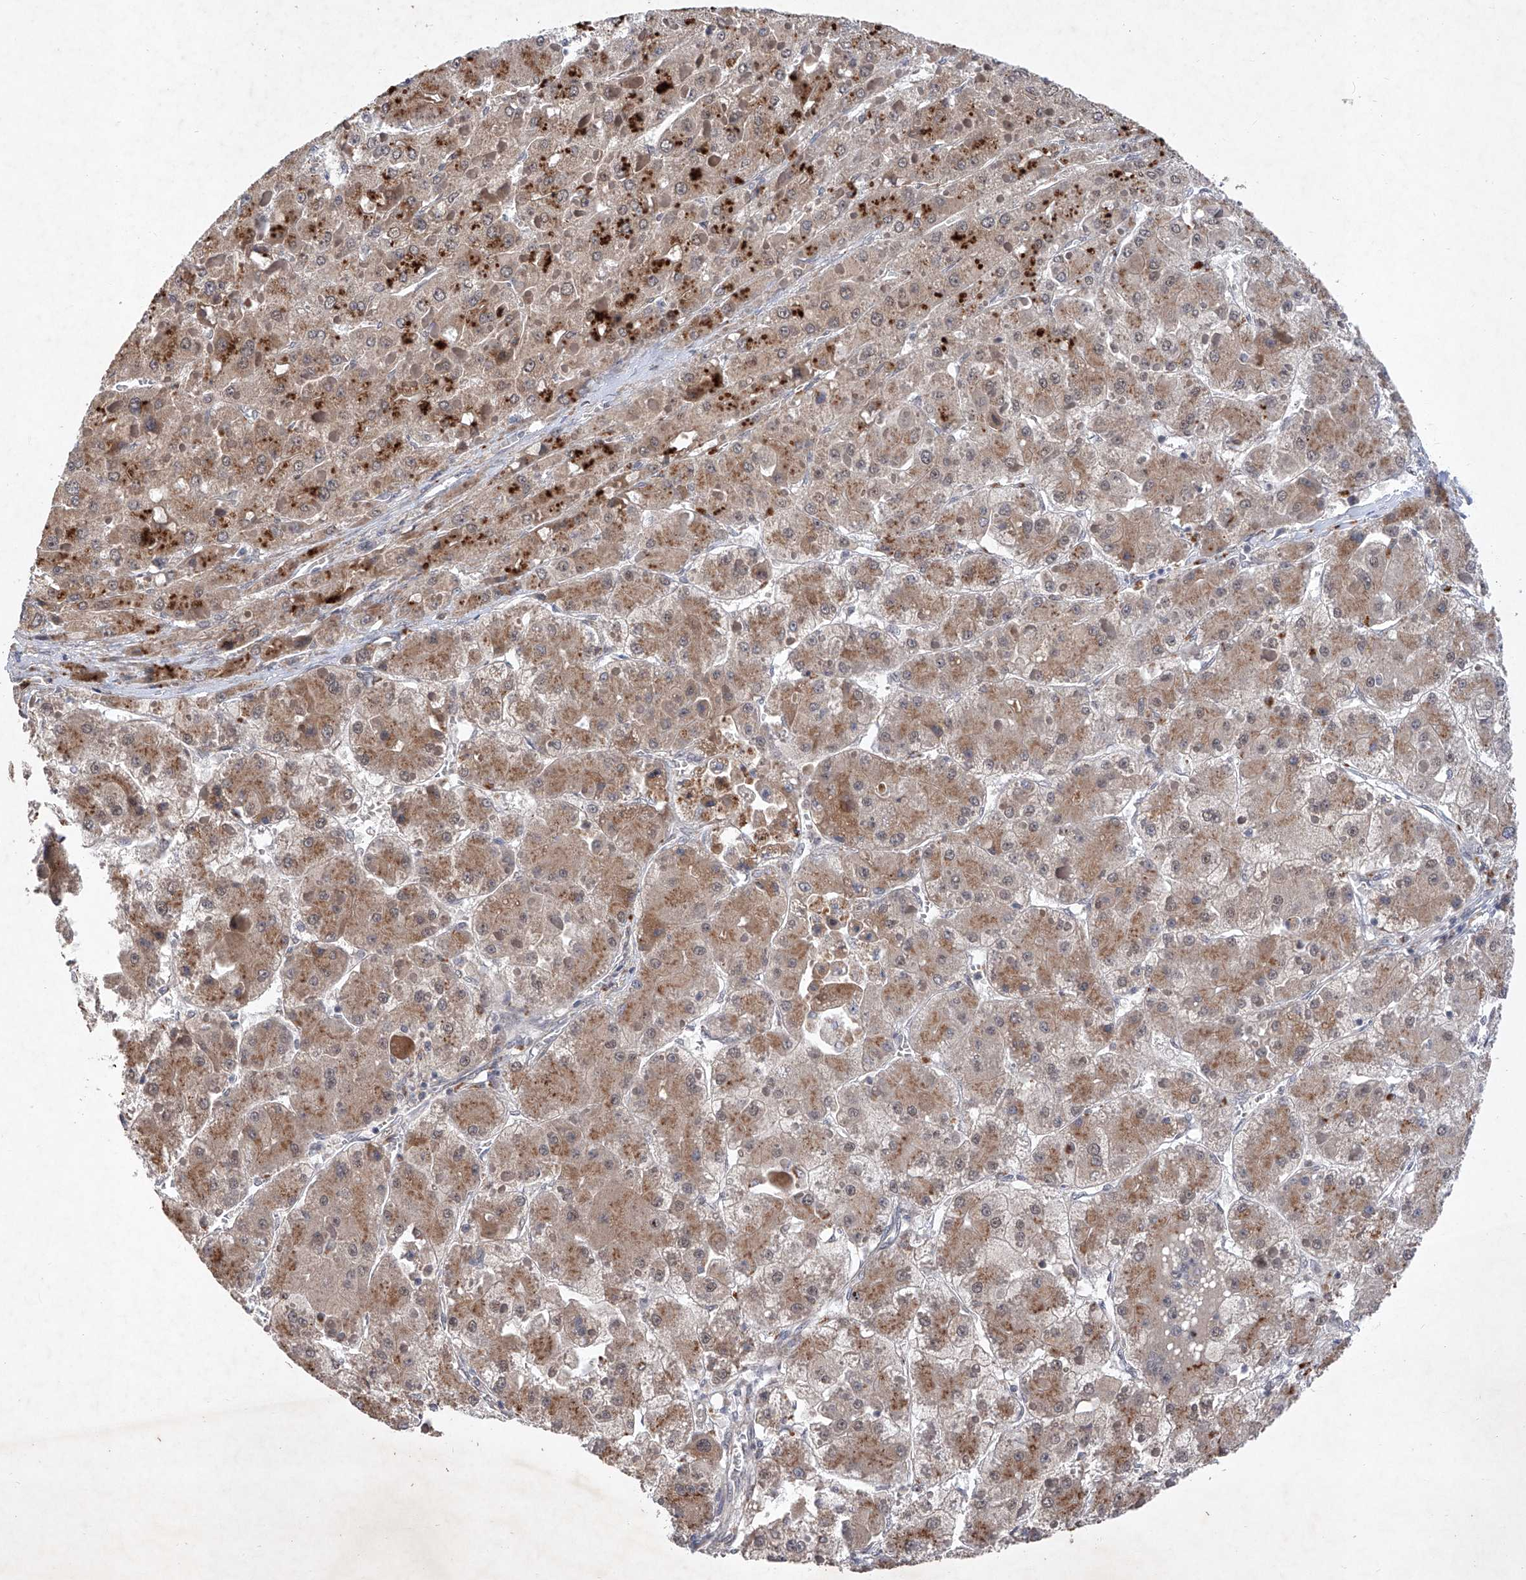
{"staining": {"intensity": "moderate", "quantity": ">75%", "location": "cytoplasmic/membranous"}, "tissue": "liver cancer", "cell_type": "Tumor cells", "image_type": "cancer", "snomed": [{"axis": "morphology", "description": "Carcinoma, Hepatocellular, NOS"}, {"axis": "topography", "description": "Liver"}], "caption": "Brown immunohistochemical staining in human hepatocellular carcinoma (liver) shows moderate cytoplasmic/membranous expression in about >75% of tumor cells.", "gene": "FAM135A", "patient": {"sex": "female", "age": 73}}